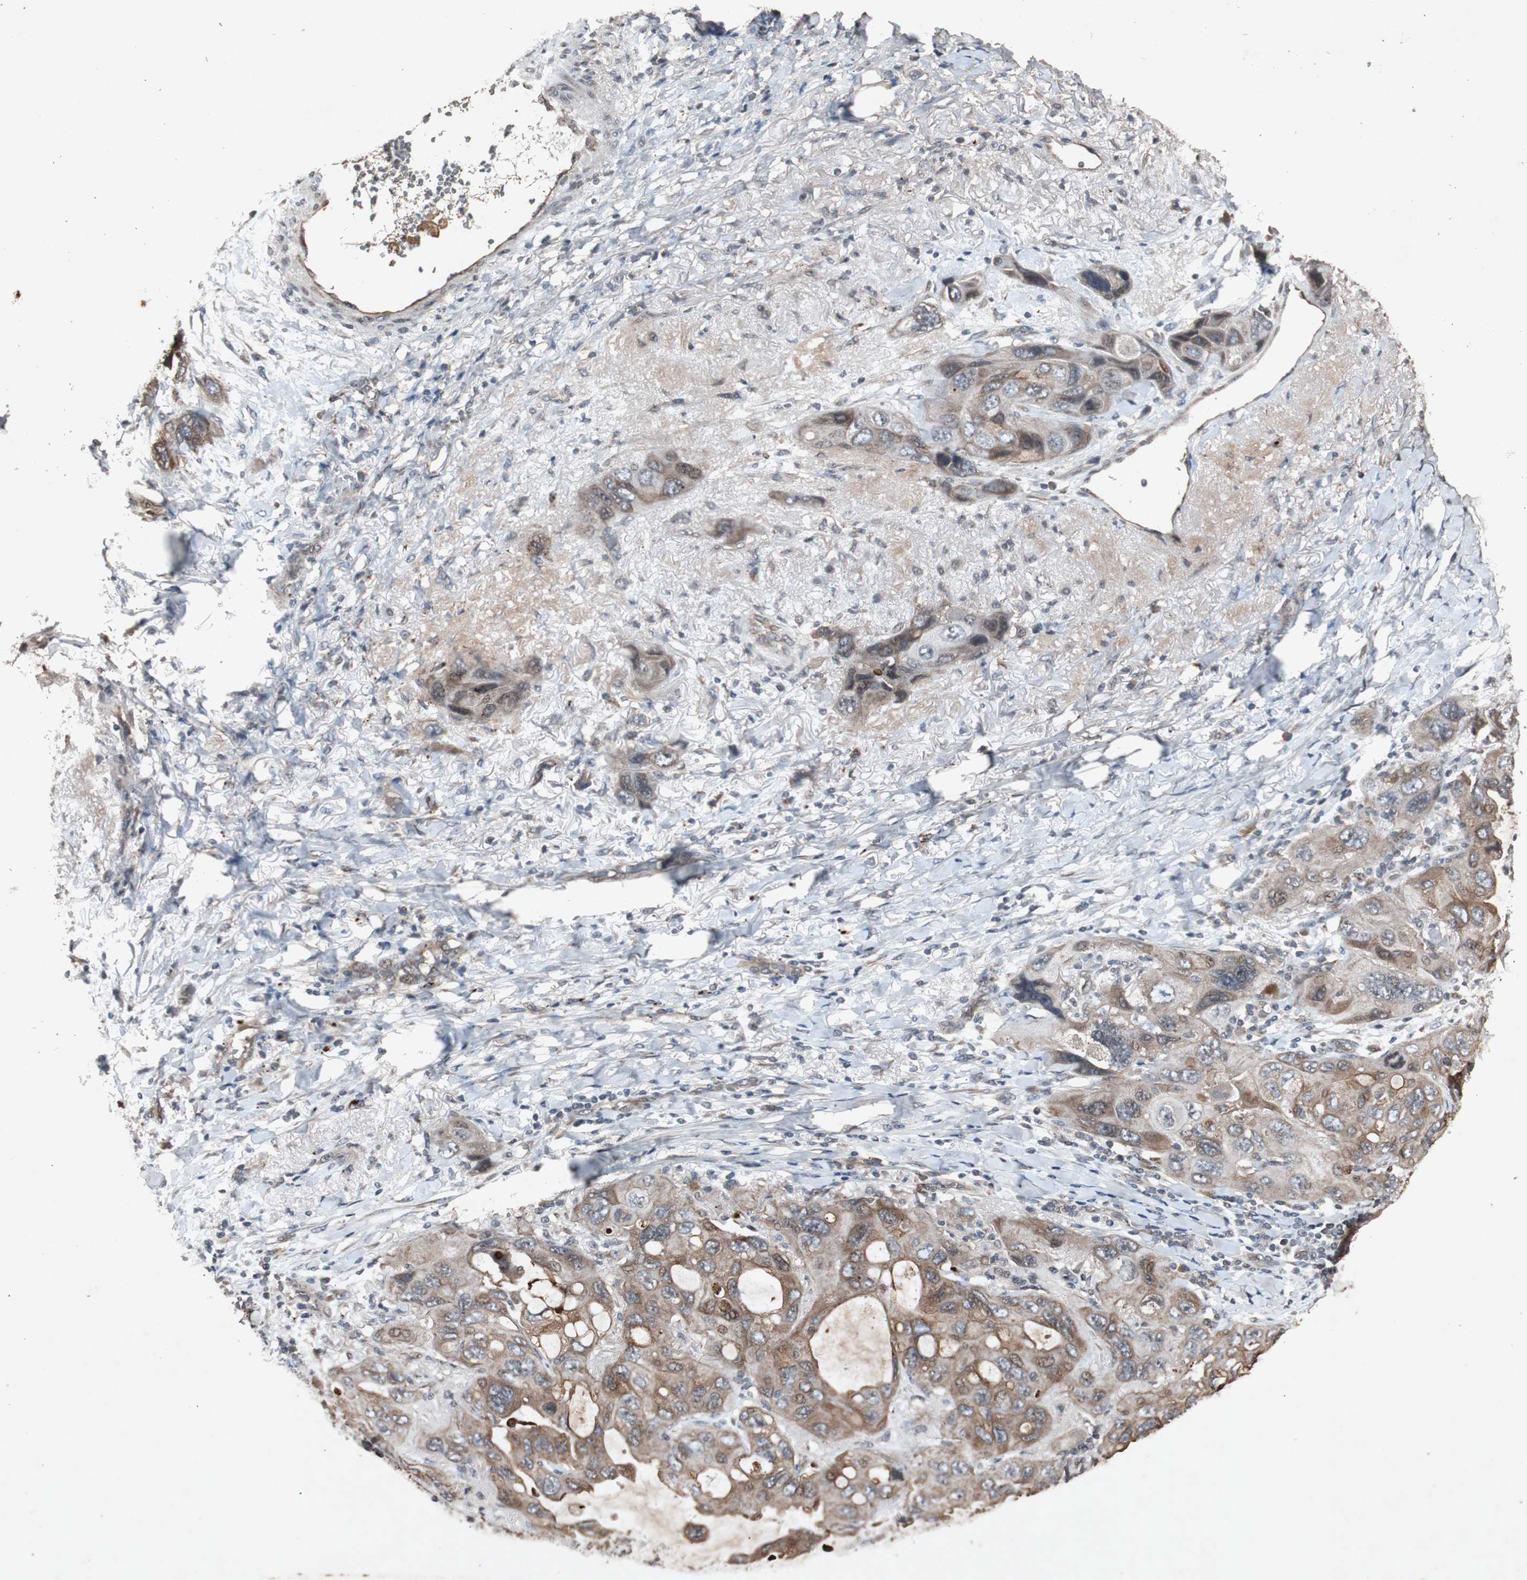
{"staining": {"intensity": "moderate", "quantity": ">75%", "location": "cytoplasmic/membranous"}, "tissue": "lung cancer", "cell_type": "Tumor cells", "image_type": "cancer", "snomed": [{"axis": "morphology", "description": "Squamous cell carcinoma, NOS"}, {"axis": "topography", "description": "Lung"}], "caption": "Immunohistochemistry histopathology image of neoplastic tissue: human lung squamous cell carcinoma stained using immunohistochemistry displays medium levels of moderate protein expression localized specifically in the cytoplasmic/membranous of tumor cells, appearing as a cytoplasmic/membranous brown color.", "gene": "SLIT2", "patient": {"sex": "female", "age": 73}}